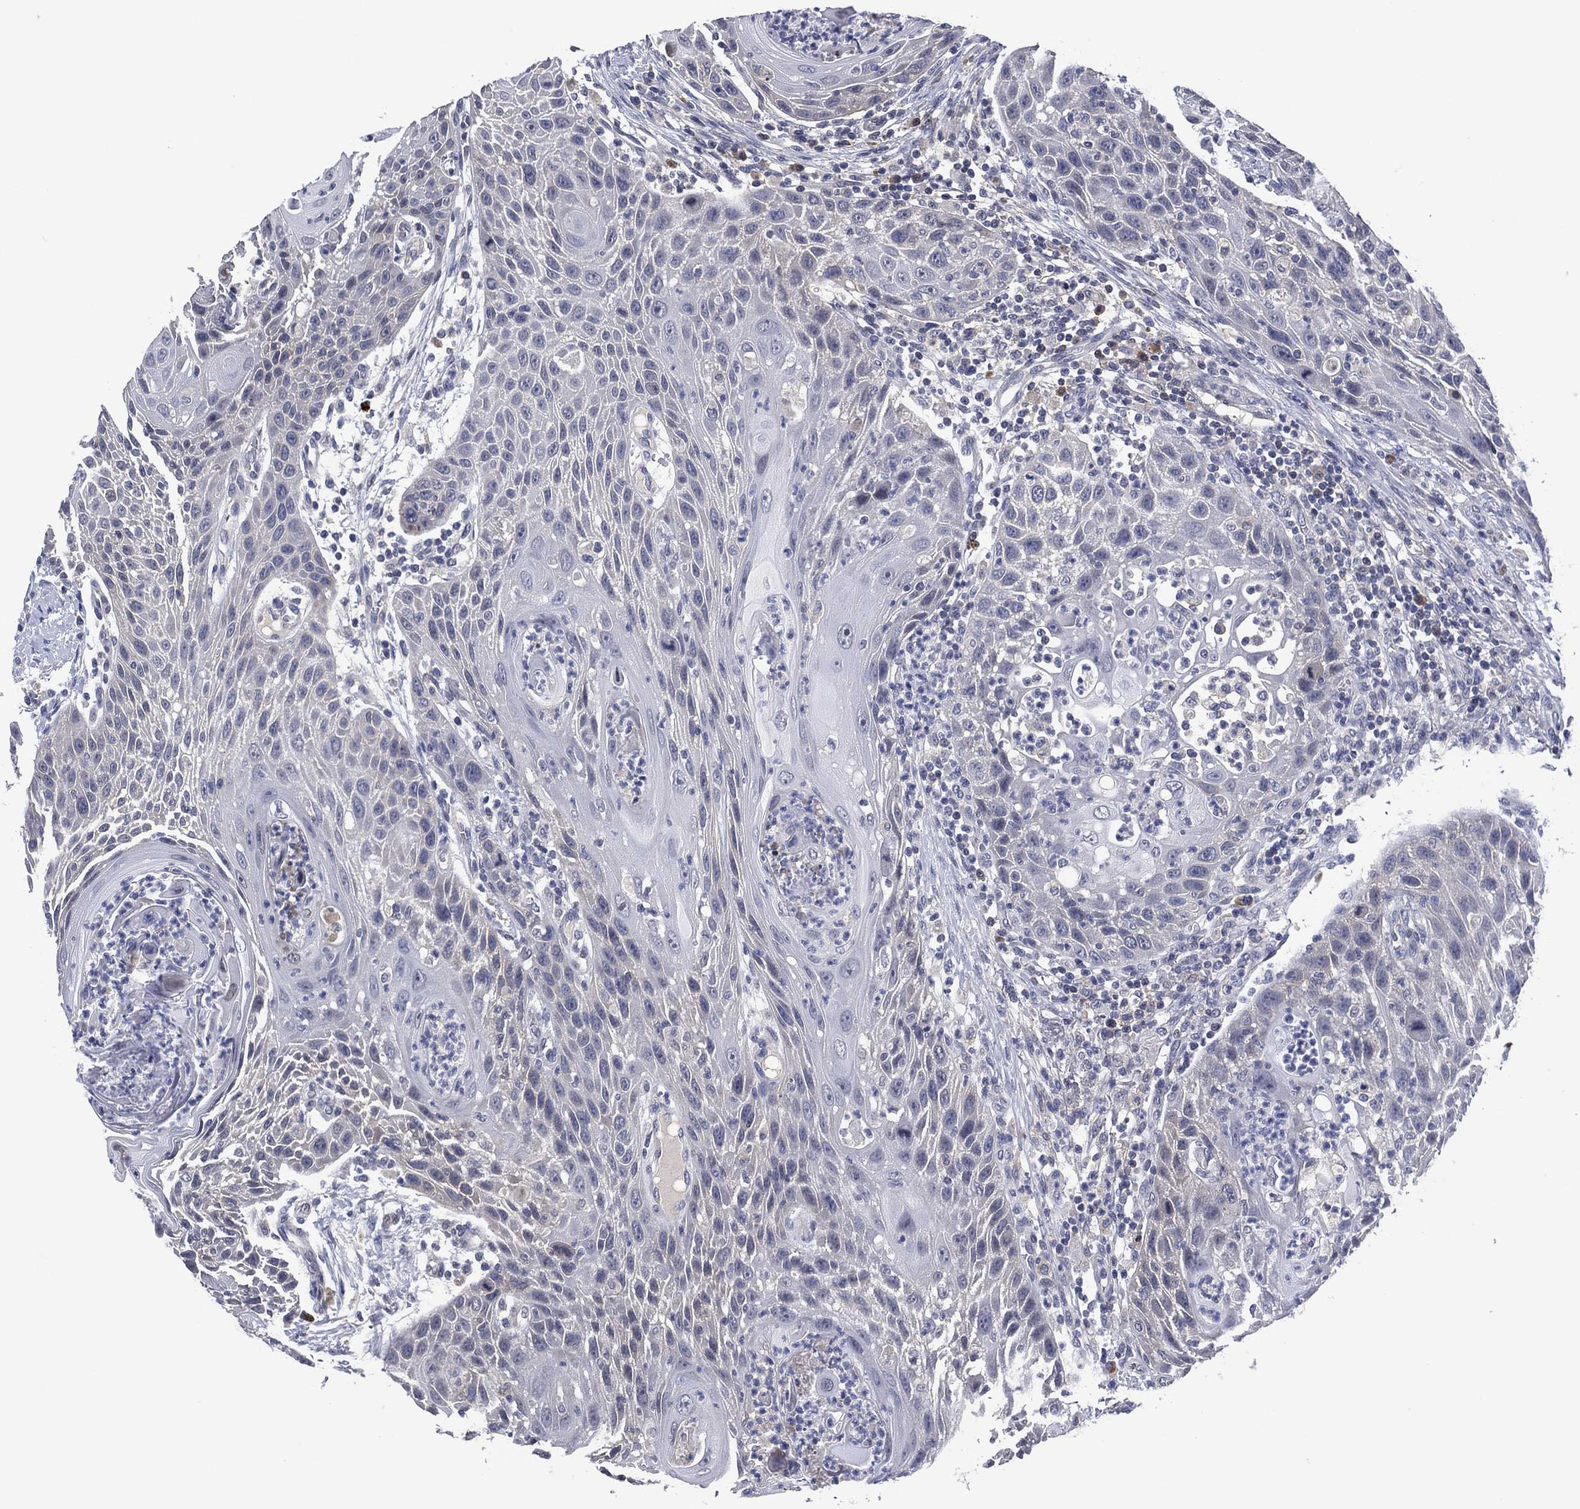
{"staining": {"intensity": "negative", "quantity": "none", "location": "none"}, "tissue": "head and neck cancer", "cell_type": "Tumor cells", "image_type": "cancer", "snomed": [{"axis": "morphology", "description": "Squamous cell carcinoma, NOS"}, {"axis": "topography", "description": "Head-Neck"}], "caption": "There is no significant positivity in tumor cells of head and neck cancer (squamous cell carcinoma).", "gene": "USP26", "patient": {"sex": "male", "age": 69}}